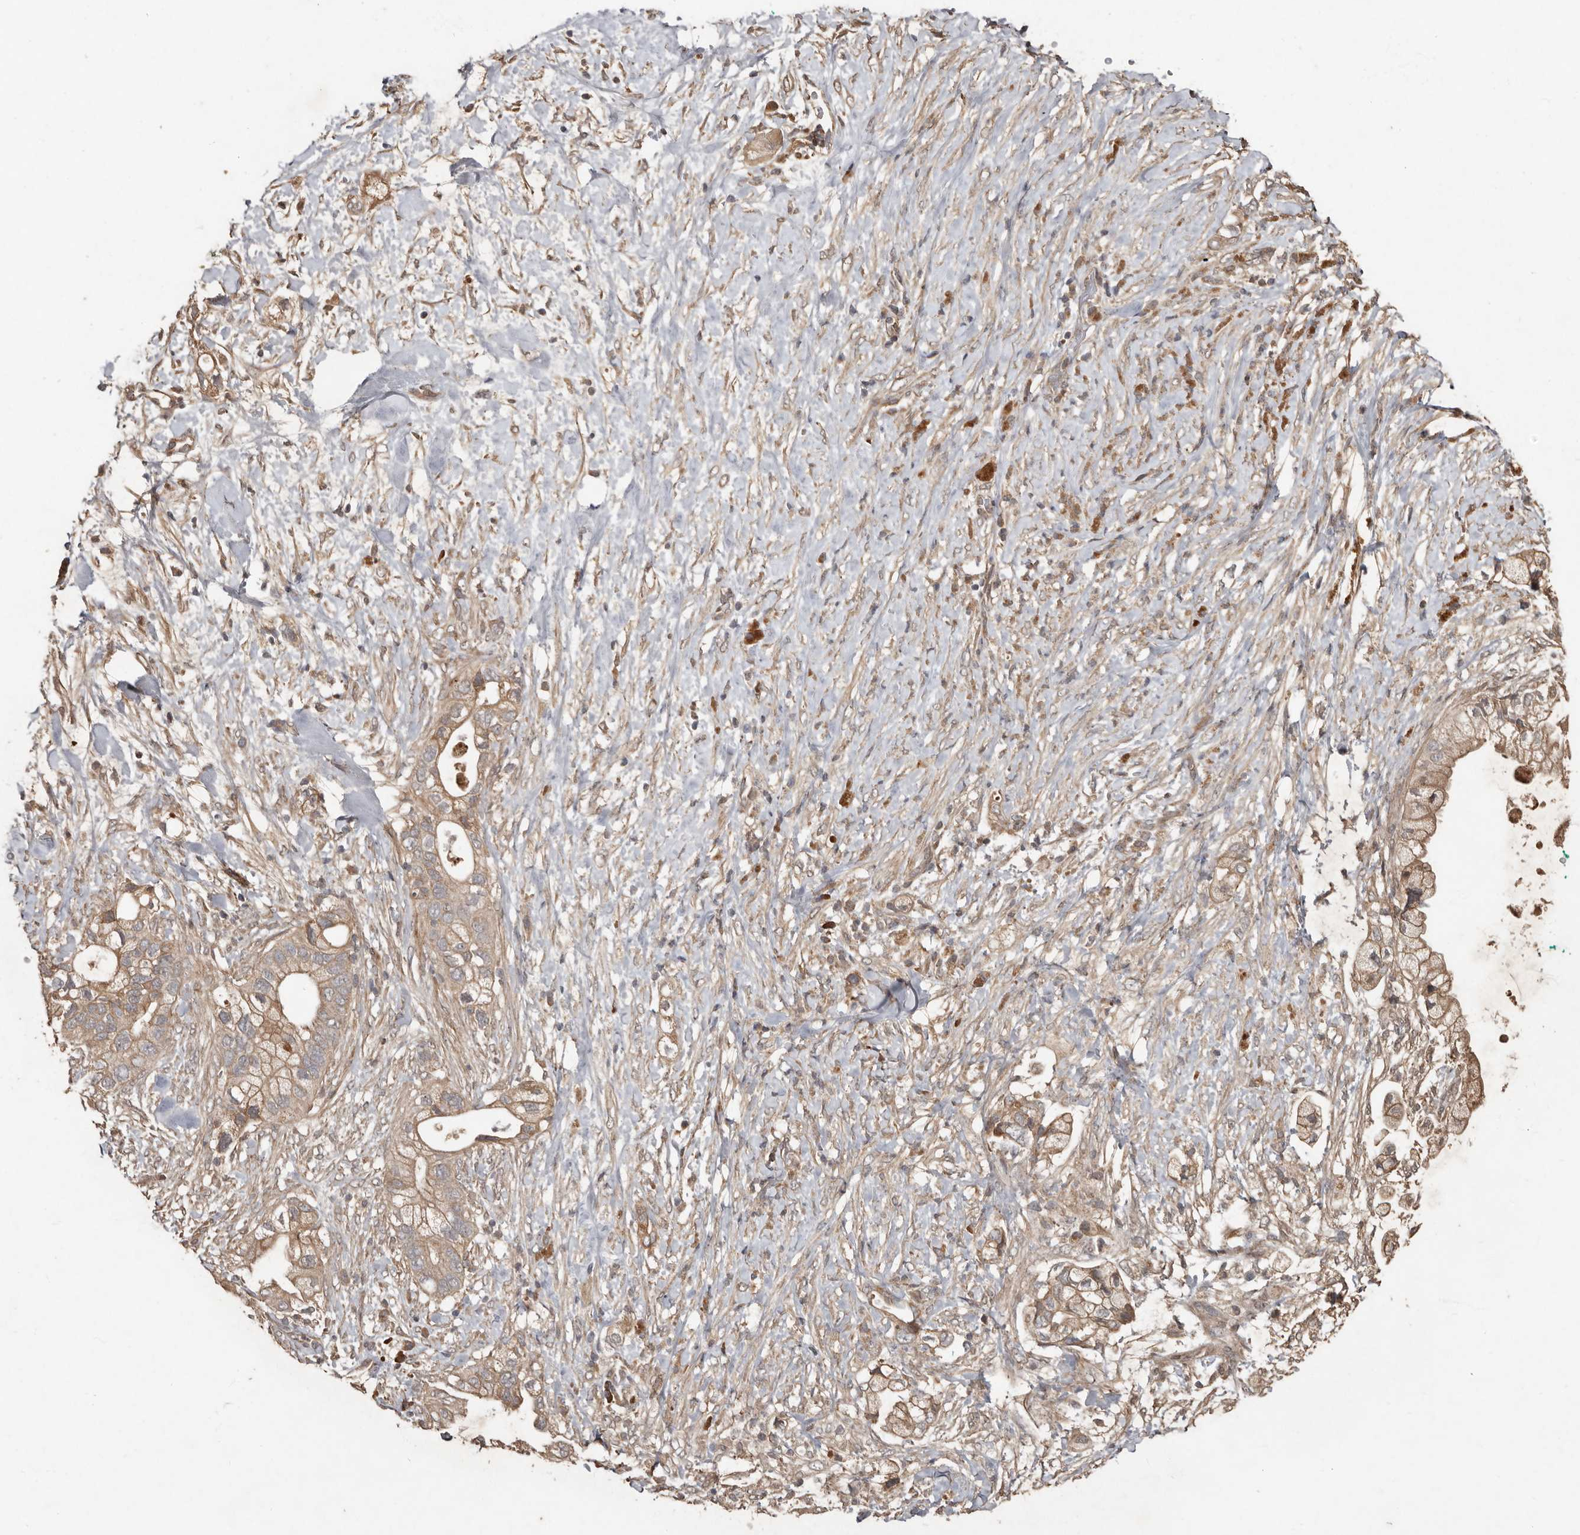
{"staining": {"intensity": "weak", "quantity": ">75%", "location": "cytoplasmic/membranous"}, "tissue": "pancreatic cancer", "cell_type": "Tumor cells", "image_type": "cancer", "snomed": [{"axis": "morphology", "description": "Adenocarcinoma, NOS"}, {"axis": "topography", "description": "Pancreas"}], "caption": "Pancreatic cancer (adenocarcinoma) stained with immunohistochemistry exhibits weak cytoplasmic/membranous expression in about >75% of tumor cells.", "gene": "KIF26B", "patient": {"sex": "male", "age": 53}}